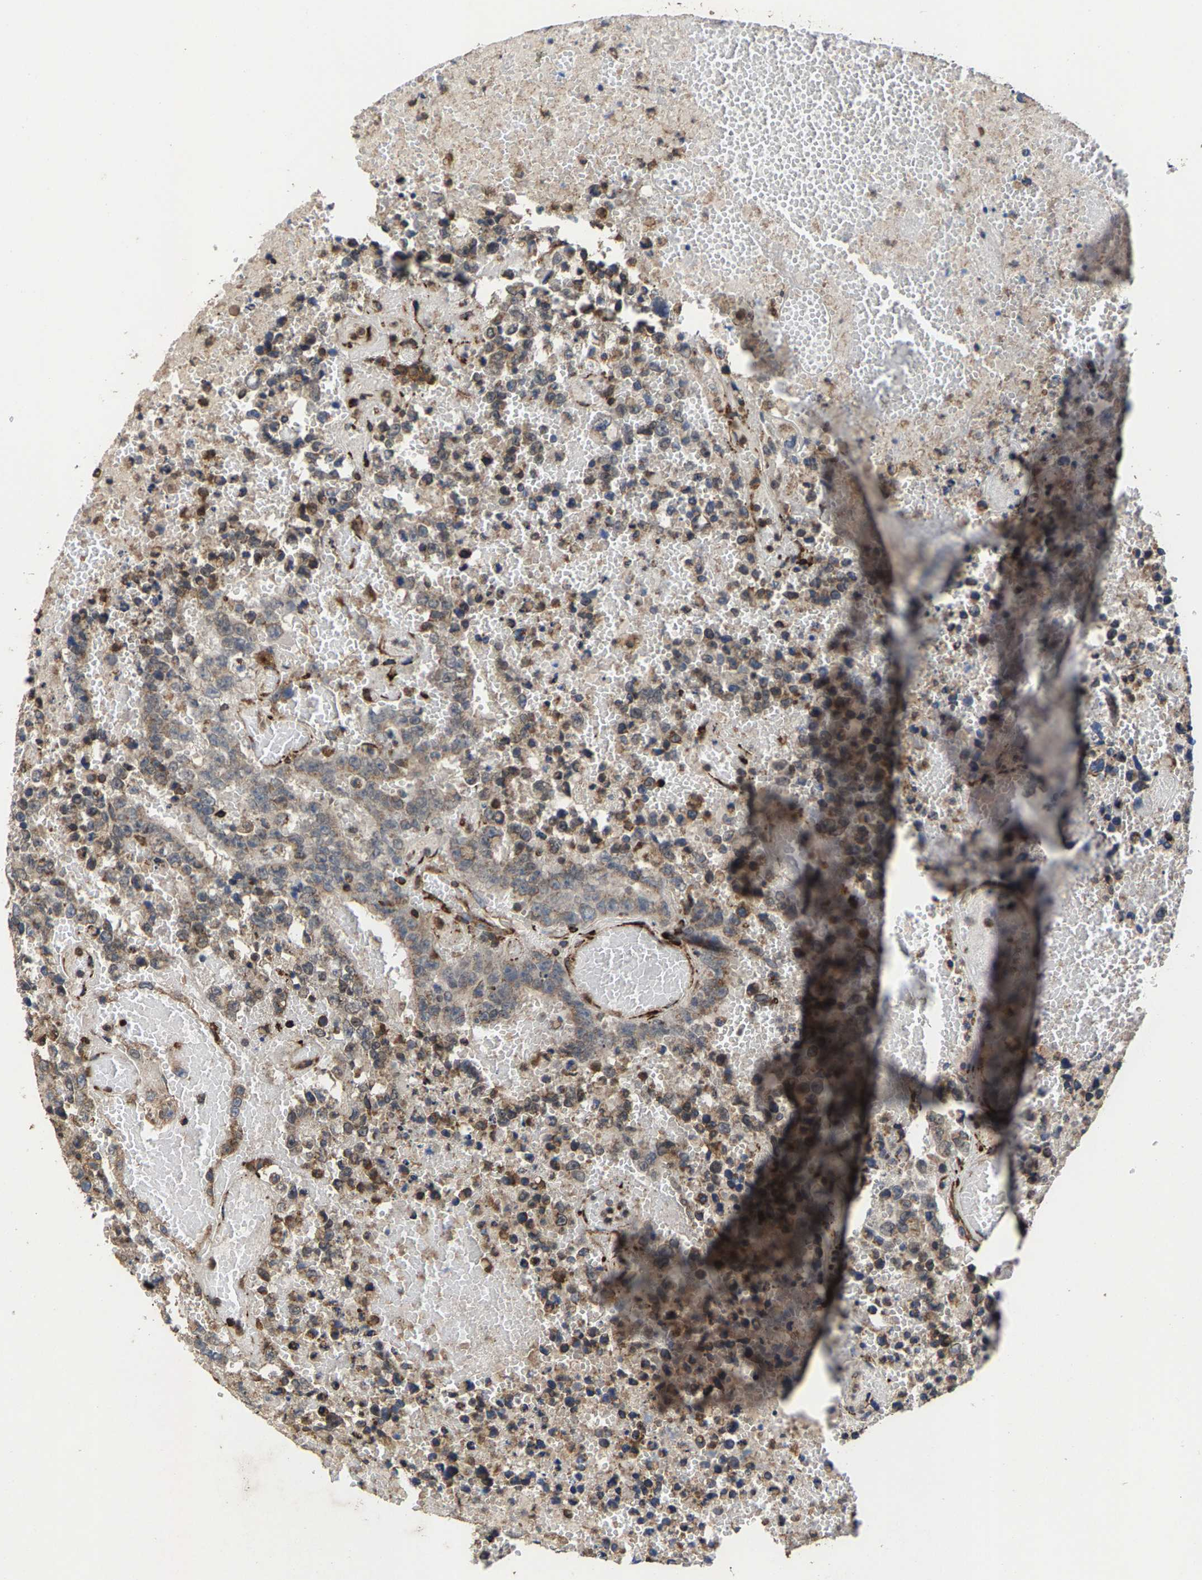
{"staining": {"intensity": "weak", "quantity": "<25%", "location": "cytoplasmic/membranous"}, "tissue": "testis cancer", "cell_type": "Tumor cells", "image_type": "cancer", "snomed": [{"axis": "morphology", "description": "Carcinoma, Embryonal, NOS"}, {"axis": "topography", "description": "Testis"}], "caption": "Immunohistochemistry micrograph of testis embryonal carcinoma stained for a protein (brown), which exhibits no expression in tumor cells.", "gene": "FGD3", "patient": {"sex": "male", "age": 25}}